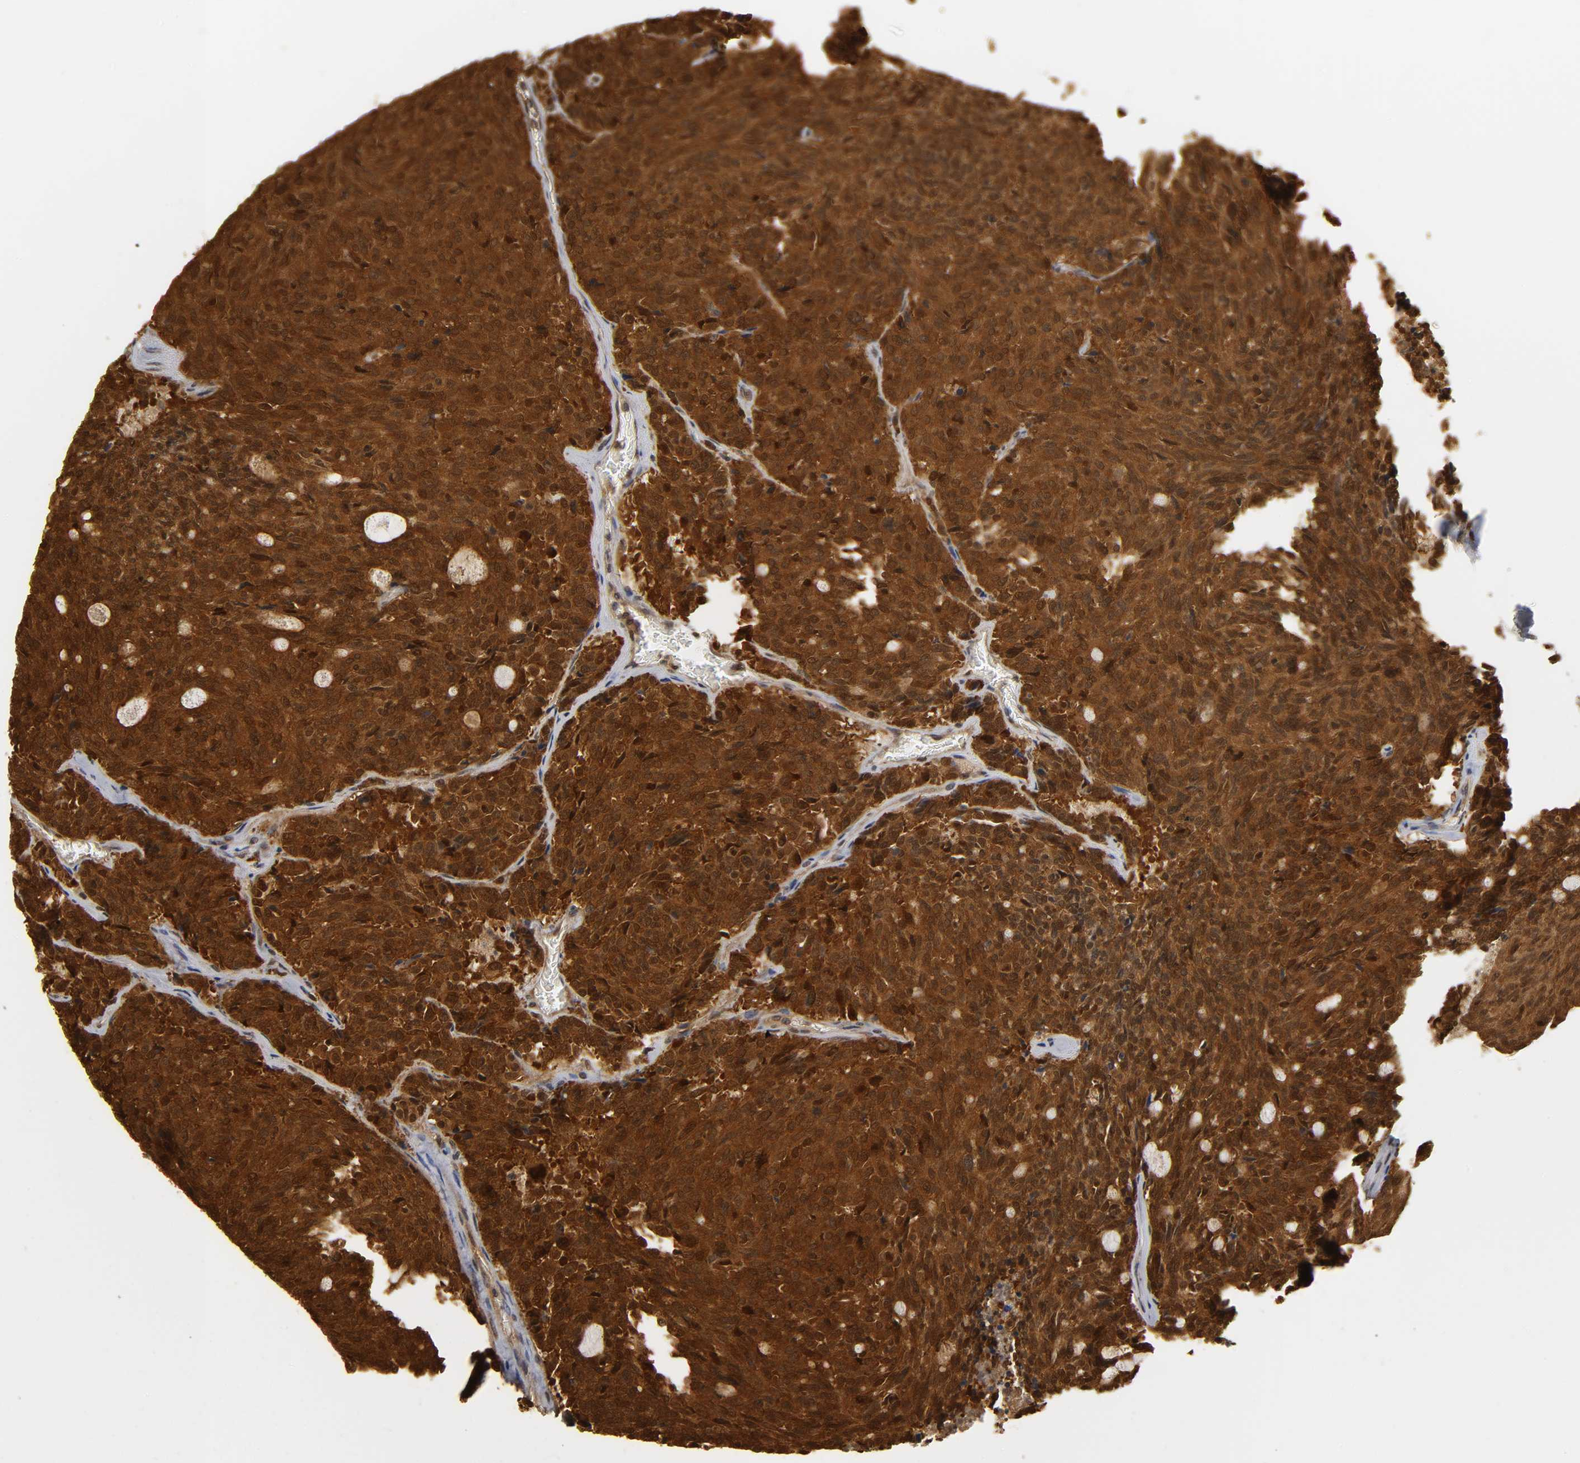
{"staining": {"intensity": "strong", "quantity": ">75%", "location": "cytoplasmic/membranous,nuclear"}, "tissue": "carcinoid", "cell_type": "Tumor cells", "image_type": "cancer", "snomed": [{"axis": "morphology", "description": "Carcinoid, malignant, NOS"}, {"axis": "topography", "description": "Pancreas"}], "caption": "An image showing strong cytoplasmic/membranous and nuclear staining in about >75% of tumor cells in malignant carcinoid, as visualized by brown immunohistochemical staining.", "gene": "PARK7", "patient": {"sex": "female", "age": 54}}